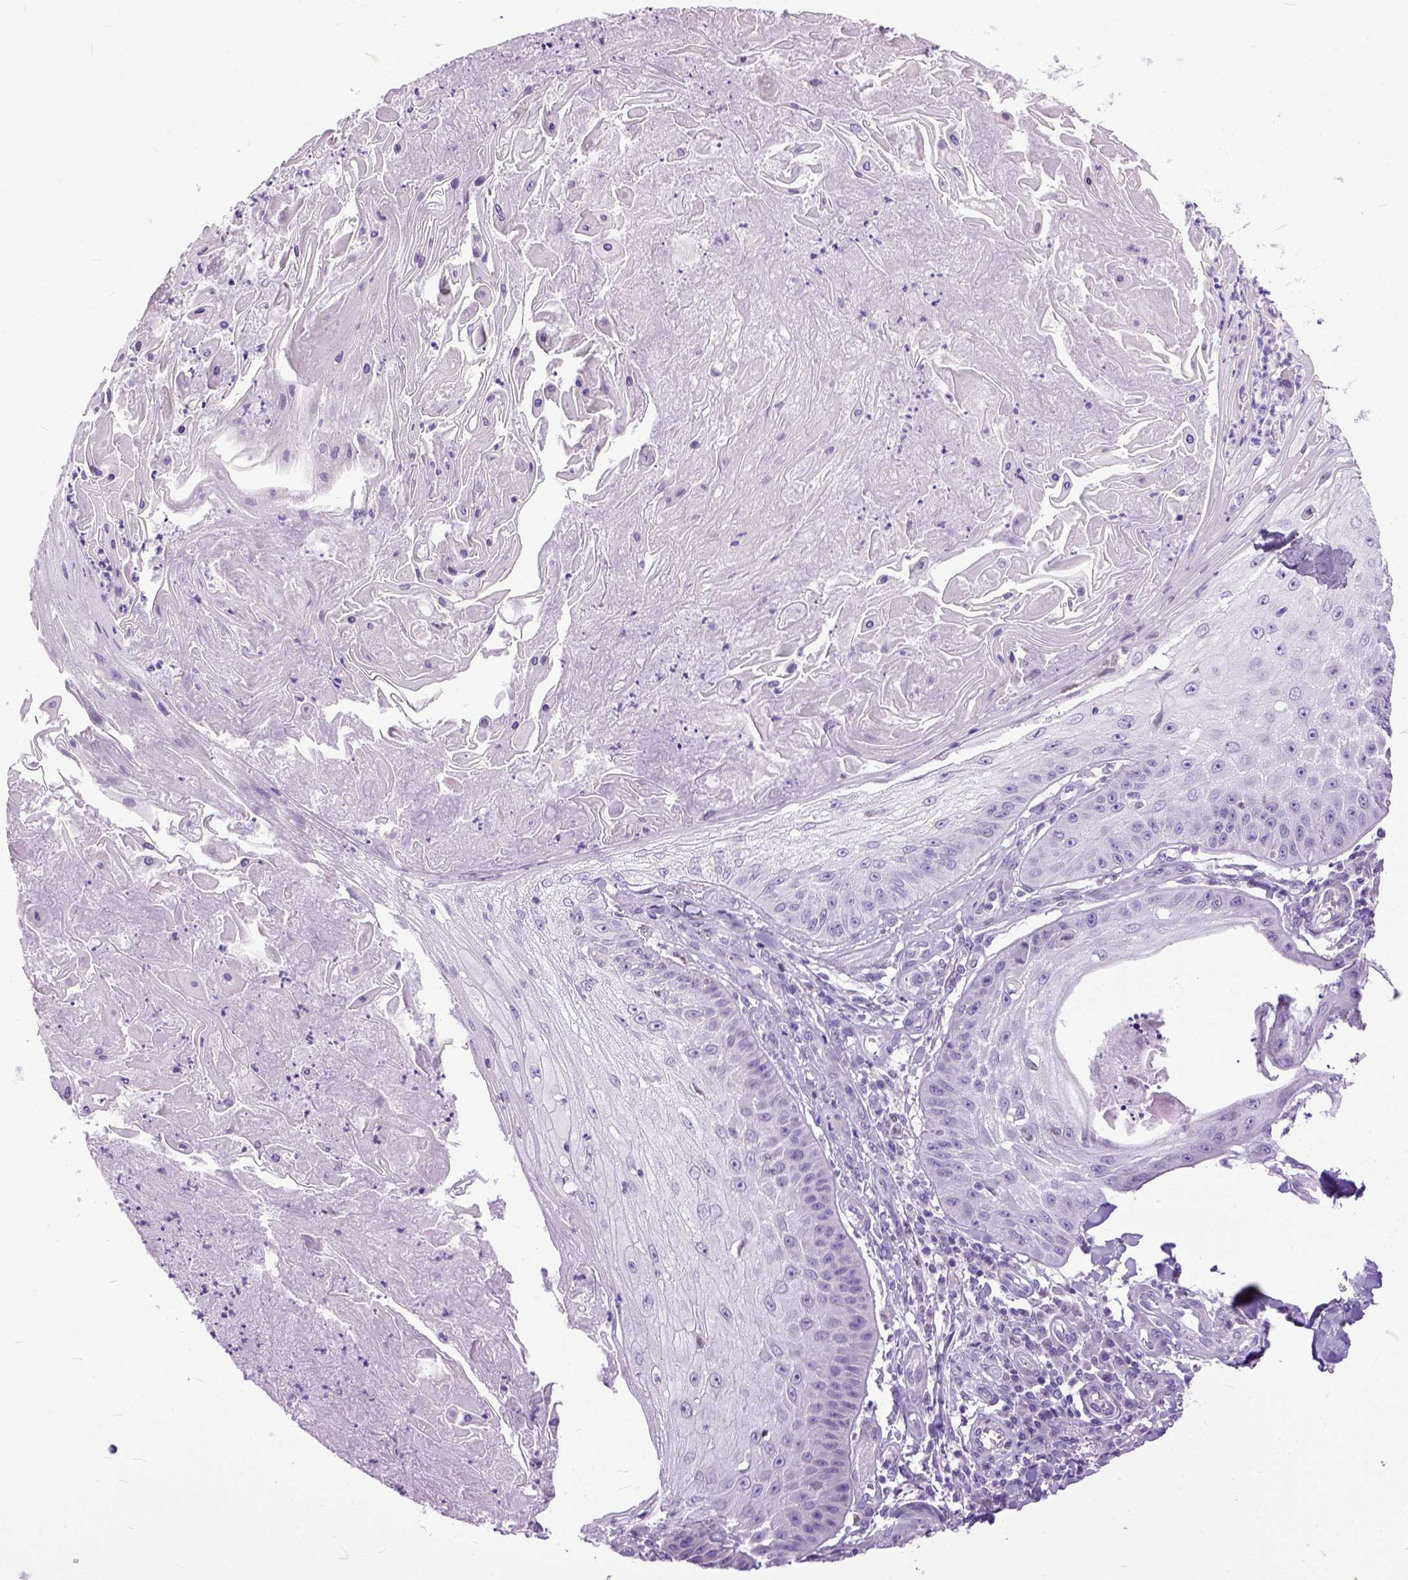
{"staining": {"intensity": "negative", "quantity": "none", "location": "none"}, "tissue": "skin cancer", "cell_type": "Tumor cells", "image_type": "cancer", "snomed": [{"axis": "morphology", "description": "Squamous cell carcinoma, NOS"}, {"axis": "topography", "description": "Skin"}], "caption": "Skin cancer was stained to show a protein in brown. There is no significant staining in tumor cells.", "gene": "CRB1", "patient": {"sex": "male", "age": 70}}